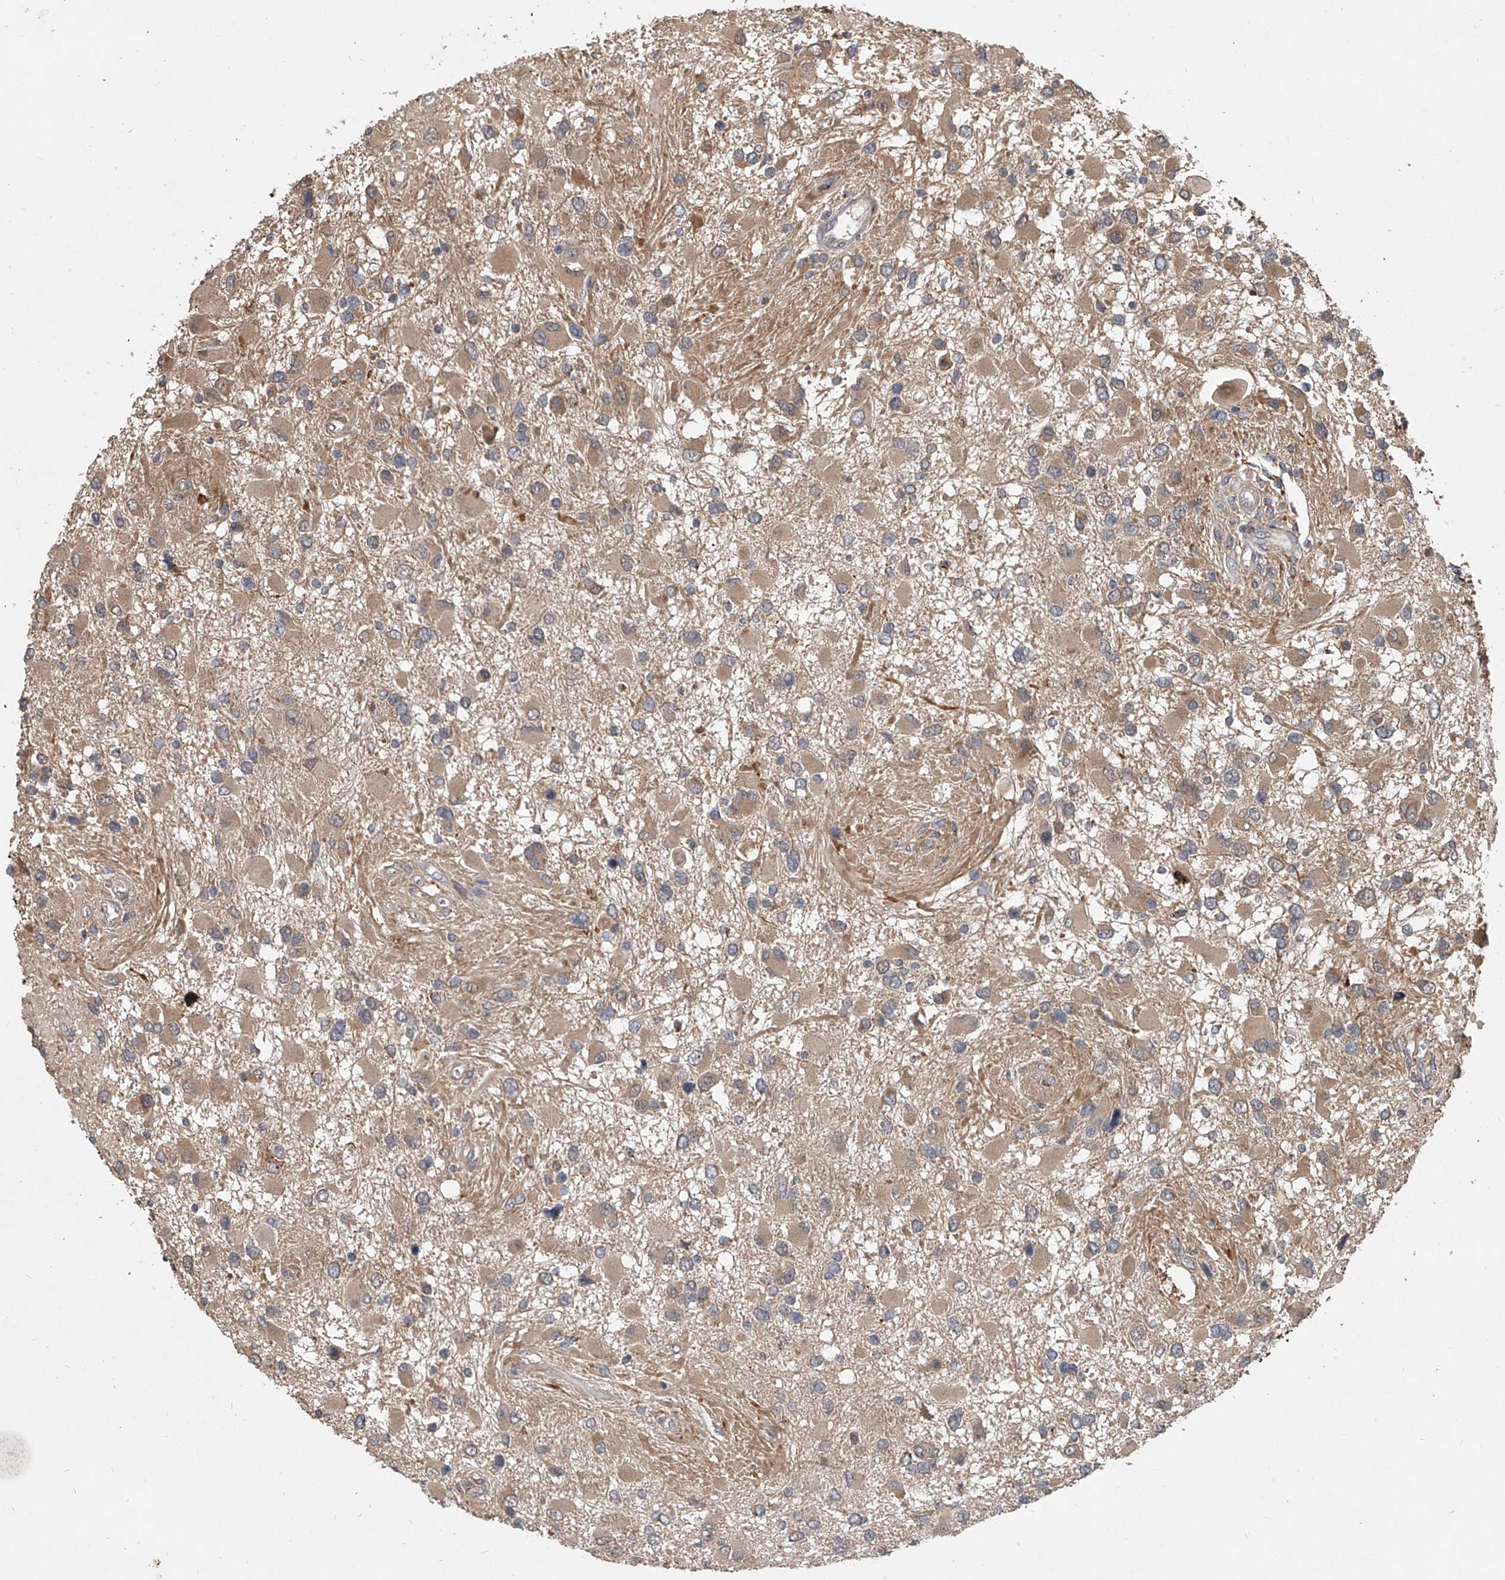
{"staining": {"intensity": "weak", "quantity": ">75%", "location": "cytoplasmic/membranous"}, "tissue": "glioma", "cell_type": "Tumor cells", "image_type": "cancer", "snomed": [{"axis": "morphology", "description": "Glioma, malignant, High grade"}, {"axis": "topography", "description": "Brain"}], "caption": "Glioma was stained to show a protein in brown. There is low levels of weak cytoplasmic/membranous positivity in about >75% of tumor cells. Using DAB (brown) and hematoxylin (blue) stains, captured at high magnification using brightfield microscopy.", "gene": "GEMIN8", "patient": {"sex": "male", "age": 53}}